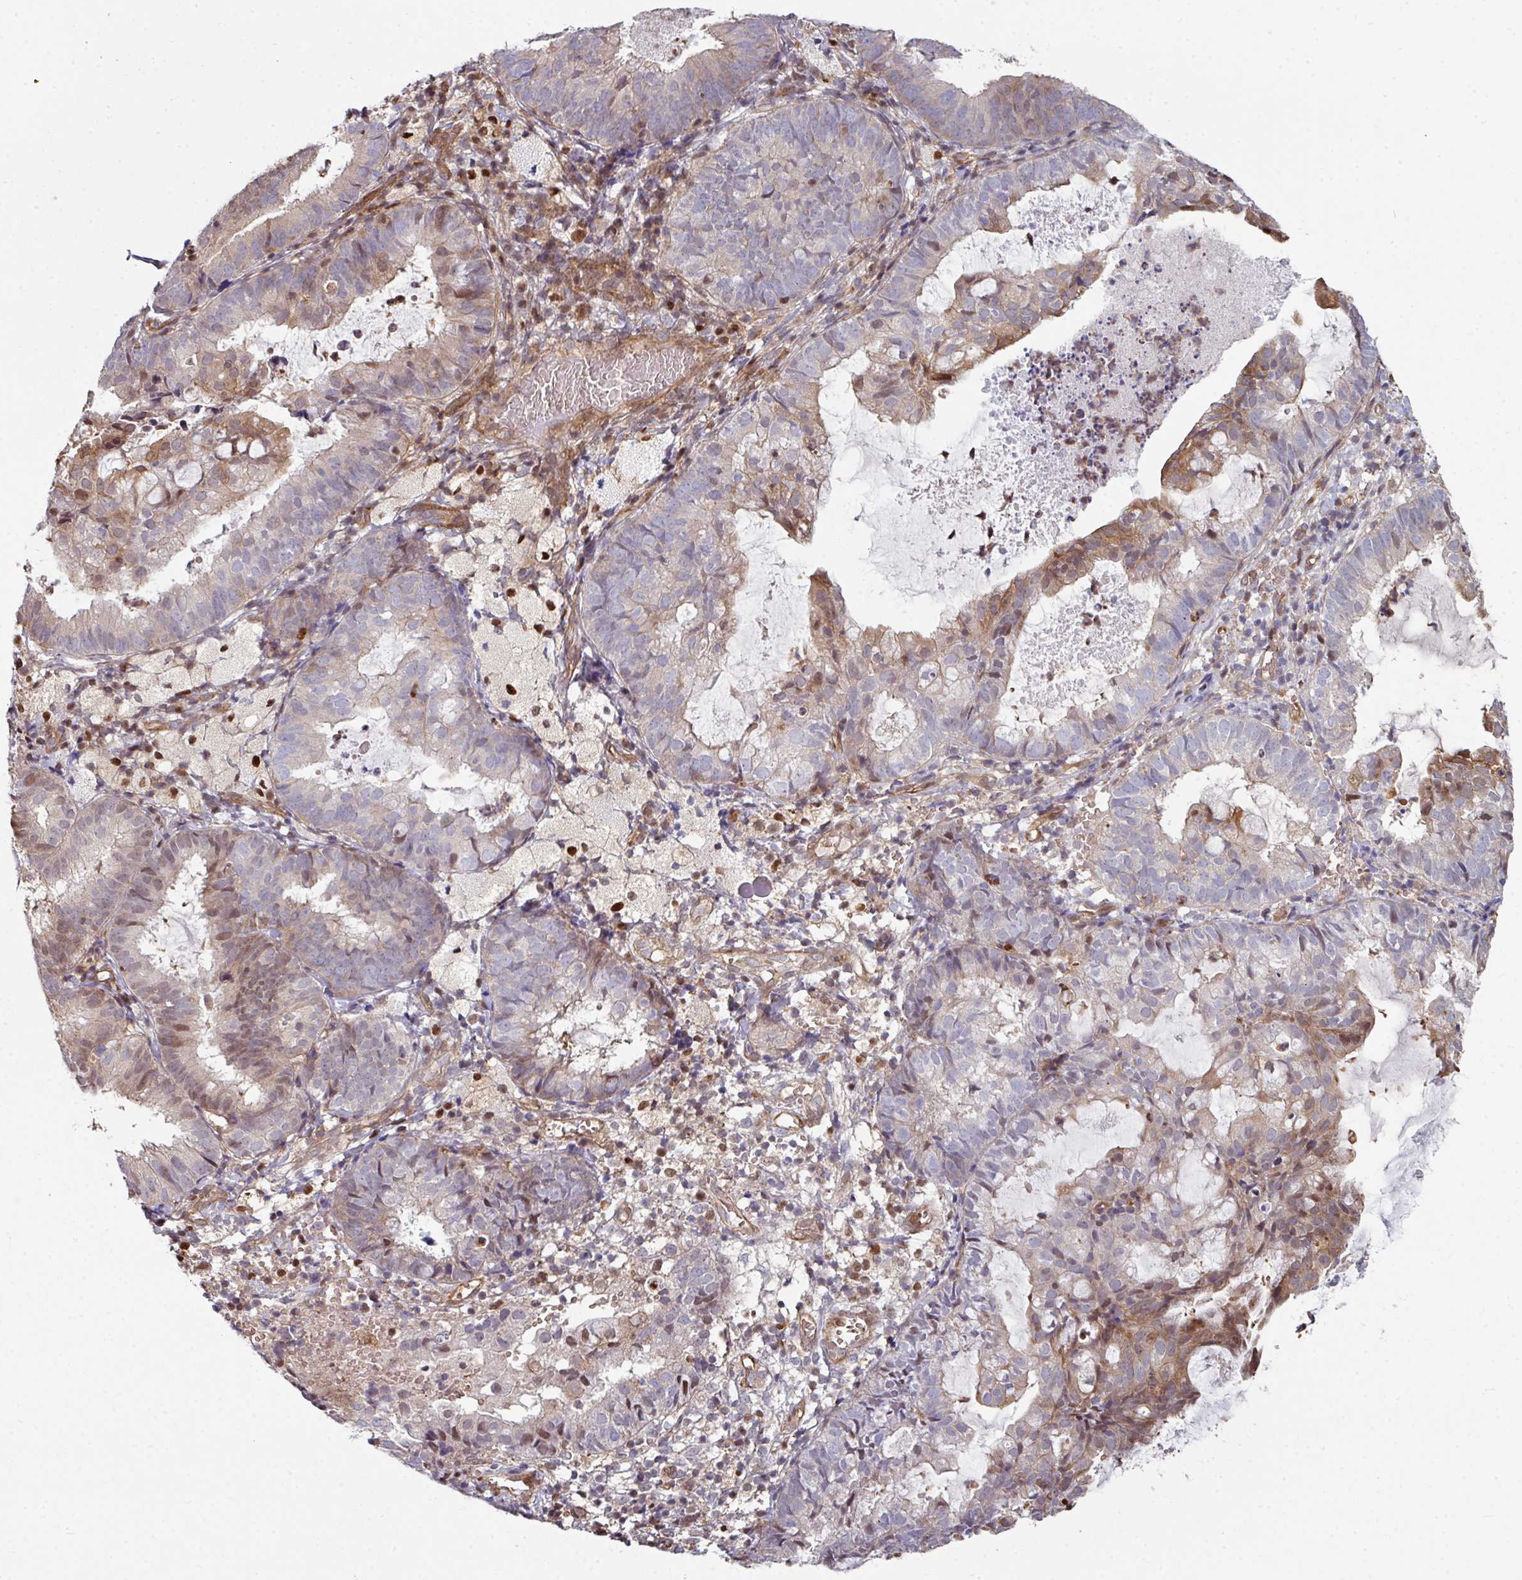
{"staining": {"intensity": "moderate", "quantity": "<25%", "location": "cytoplasmic/membranous"}, "tissue": "endometrial cancer", "cell_type": "Tumor cells", "image_type": "cancer", "snomed": [{"axis": "morphology", "description": "Adenocarcinoma, NOS"}, {"axis": "topography", "description": "Endometrium"}], "caption": "Human endometrial cancer (adenocarcinoma) stained with a brown dye shows moderate cytoplasmic/membranous positive positivity in about <25% of tumor cells.", "gene": "ANO9", "patient": {"sex": "female", "age": 80}}